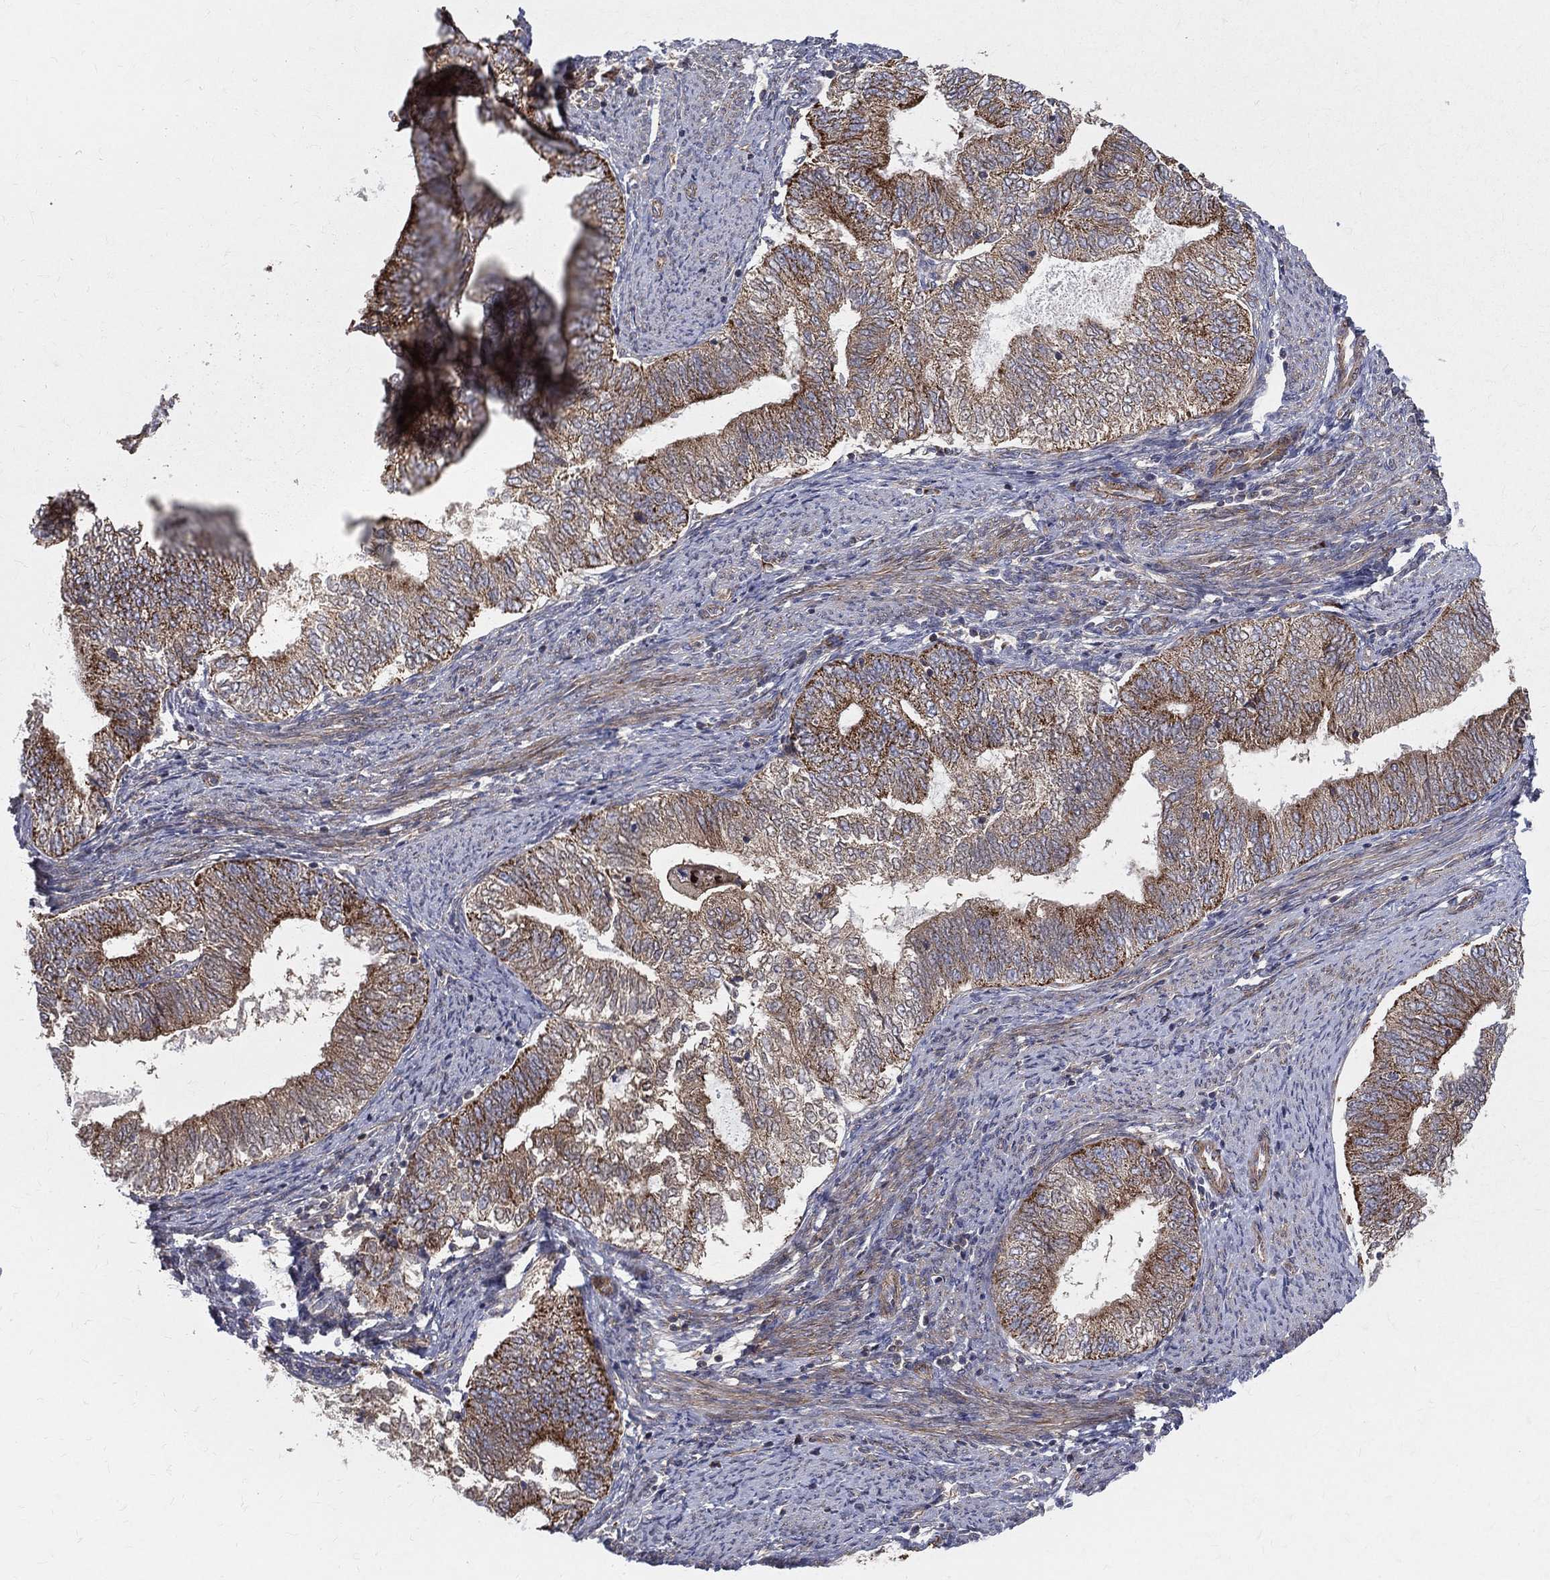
{"staining": {"intensity": "moderate", "quantity": ">75%", "location": "cytoplasmic/membranous"}, "tissue": "endometrial cancer", "cell_type": "Tumor cells", "image_type": "cancer", "snomed": [{"axis": "morphology", "description": "Adenocarcinoma, NOS"}, {"axis": "topography", "description": "Endometrium"}], "caption": "IHC (DAB) staining of human adenocarcinoma (endometrial) demonstrates moderate cytoplasmic/membranous protein positivity in approximately >75% of tumor cells. The protein is shown in brown color, while the nuclei are stained blue.", "gene": "MIX23", "patient": {"sex": "female", "age": 65}}